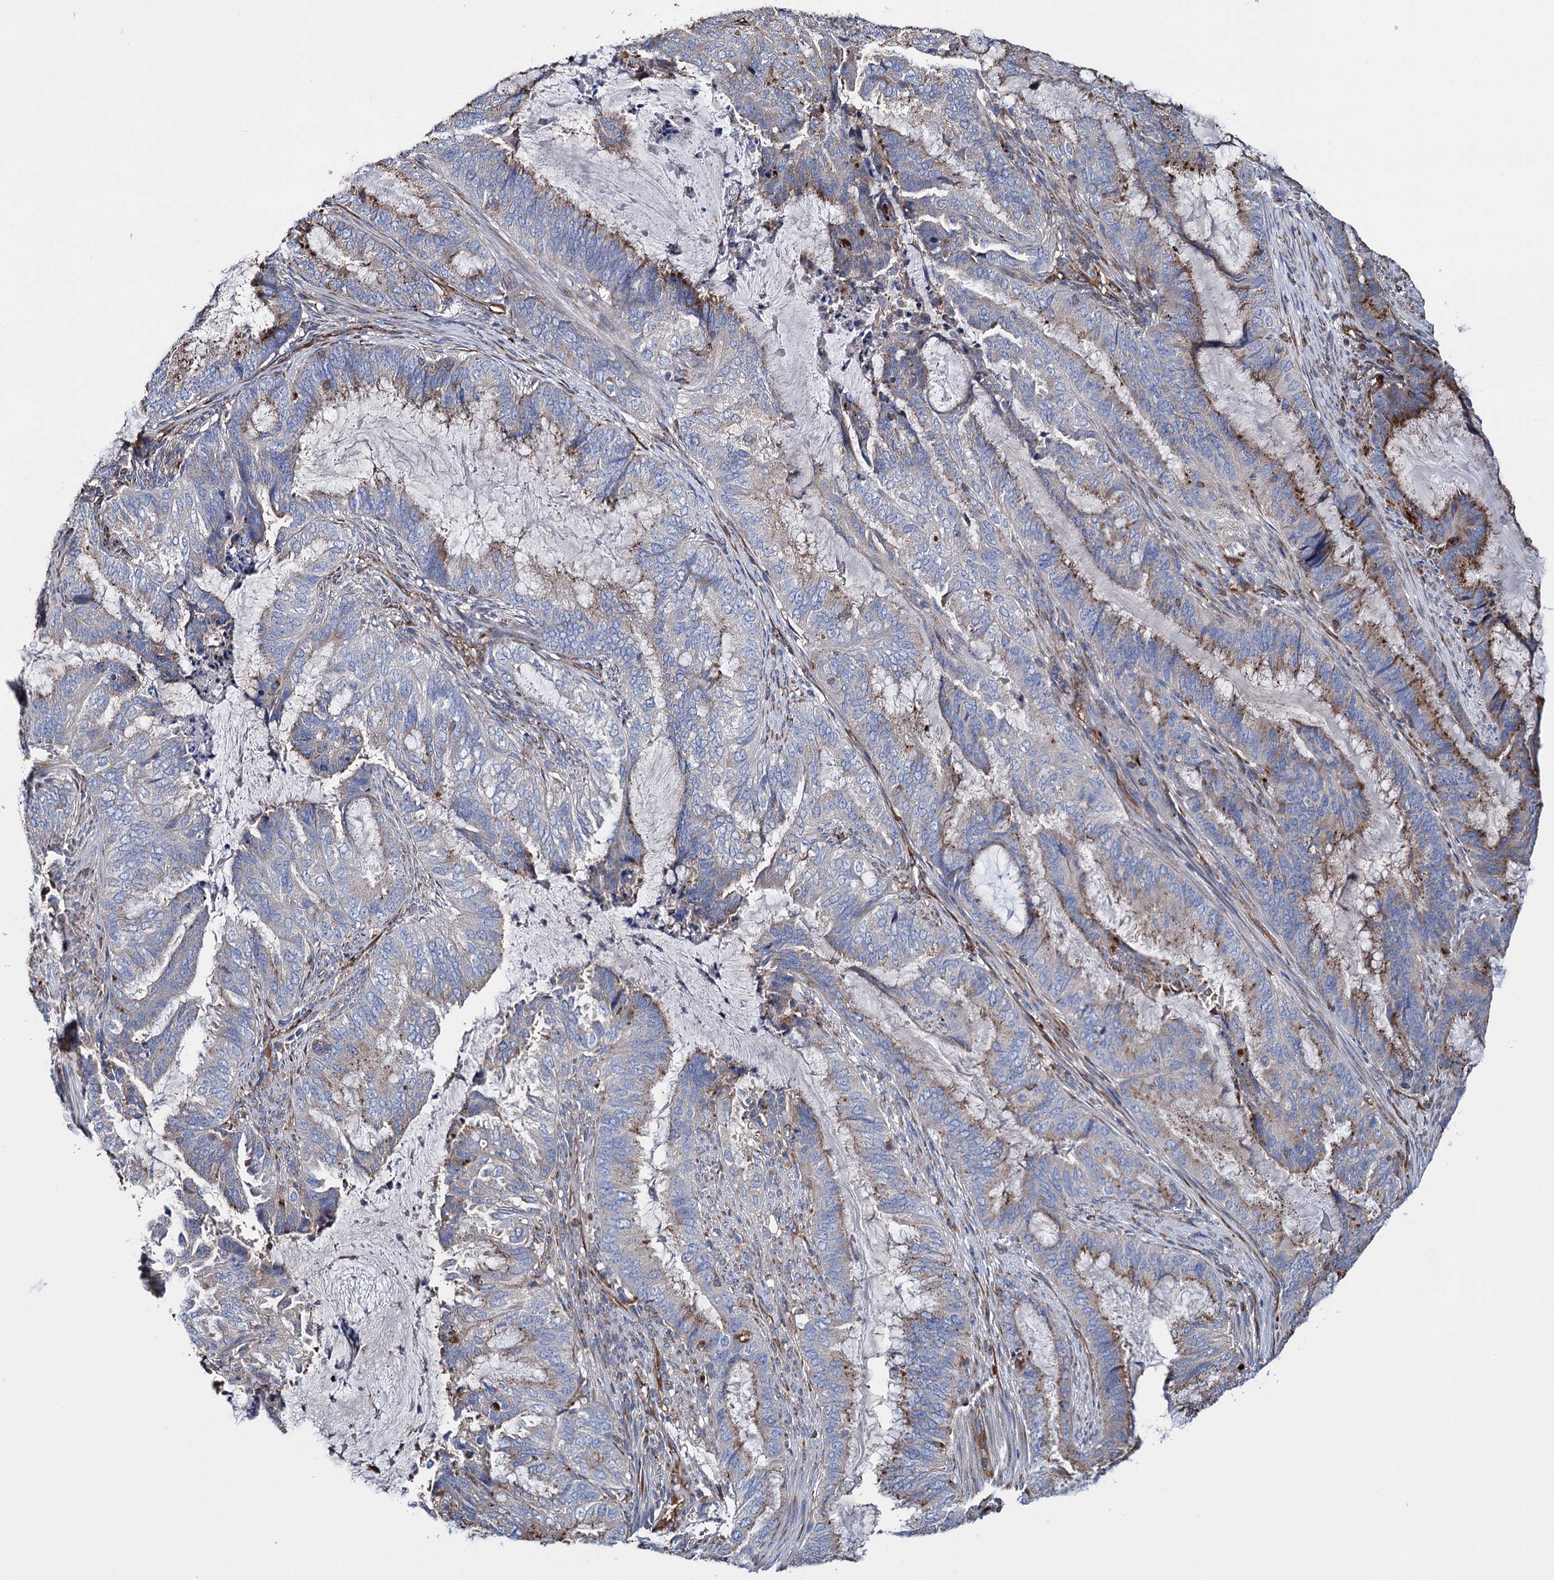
{"staining": {"intensity": "moderate", "quantity": "<25%", "location": "cytoplasmic/membranous"}, "tissue": "endometrial cancer", "cell_type": "Tumor cells", "image_type": "cancer", "snomed": [{"axis": "morphology", "description": "Adenocarcinoma, NOS"}, {"axis": "topography", "description": "Endometrium"}], "caption": "About <25% of tumor cells in human endometrial cancer display moderate cytoplasmic/membranous protein positivity as visualized by brown immunohistochemical staining.", "gene": "SCPEP1", "patient": {"sex": "female", "age": 51}}